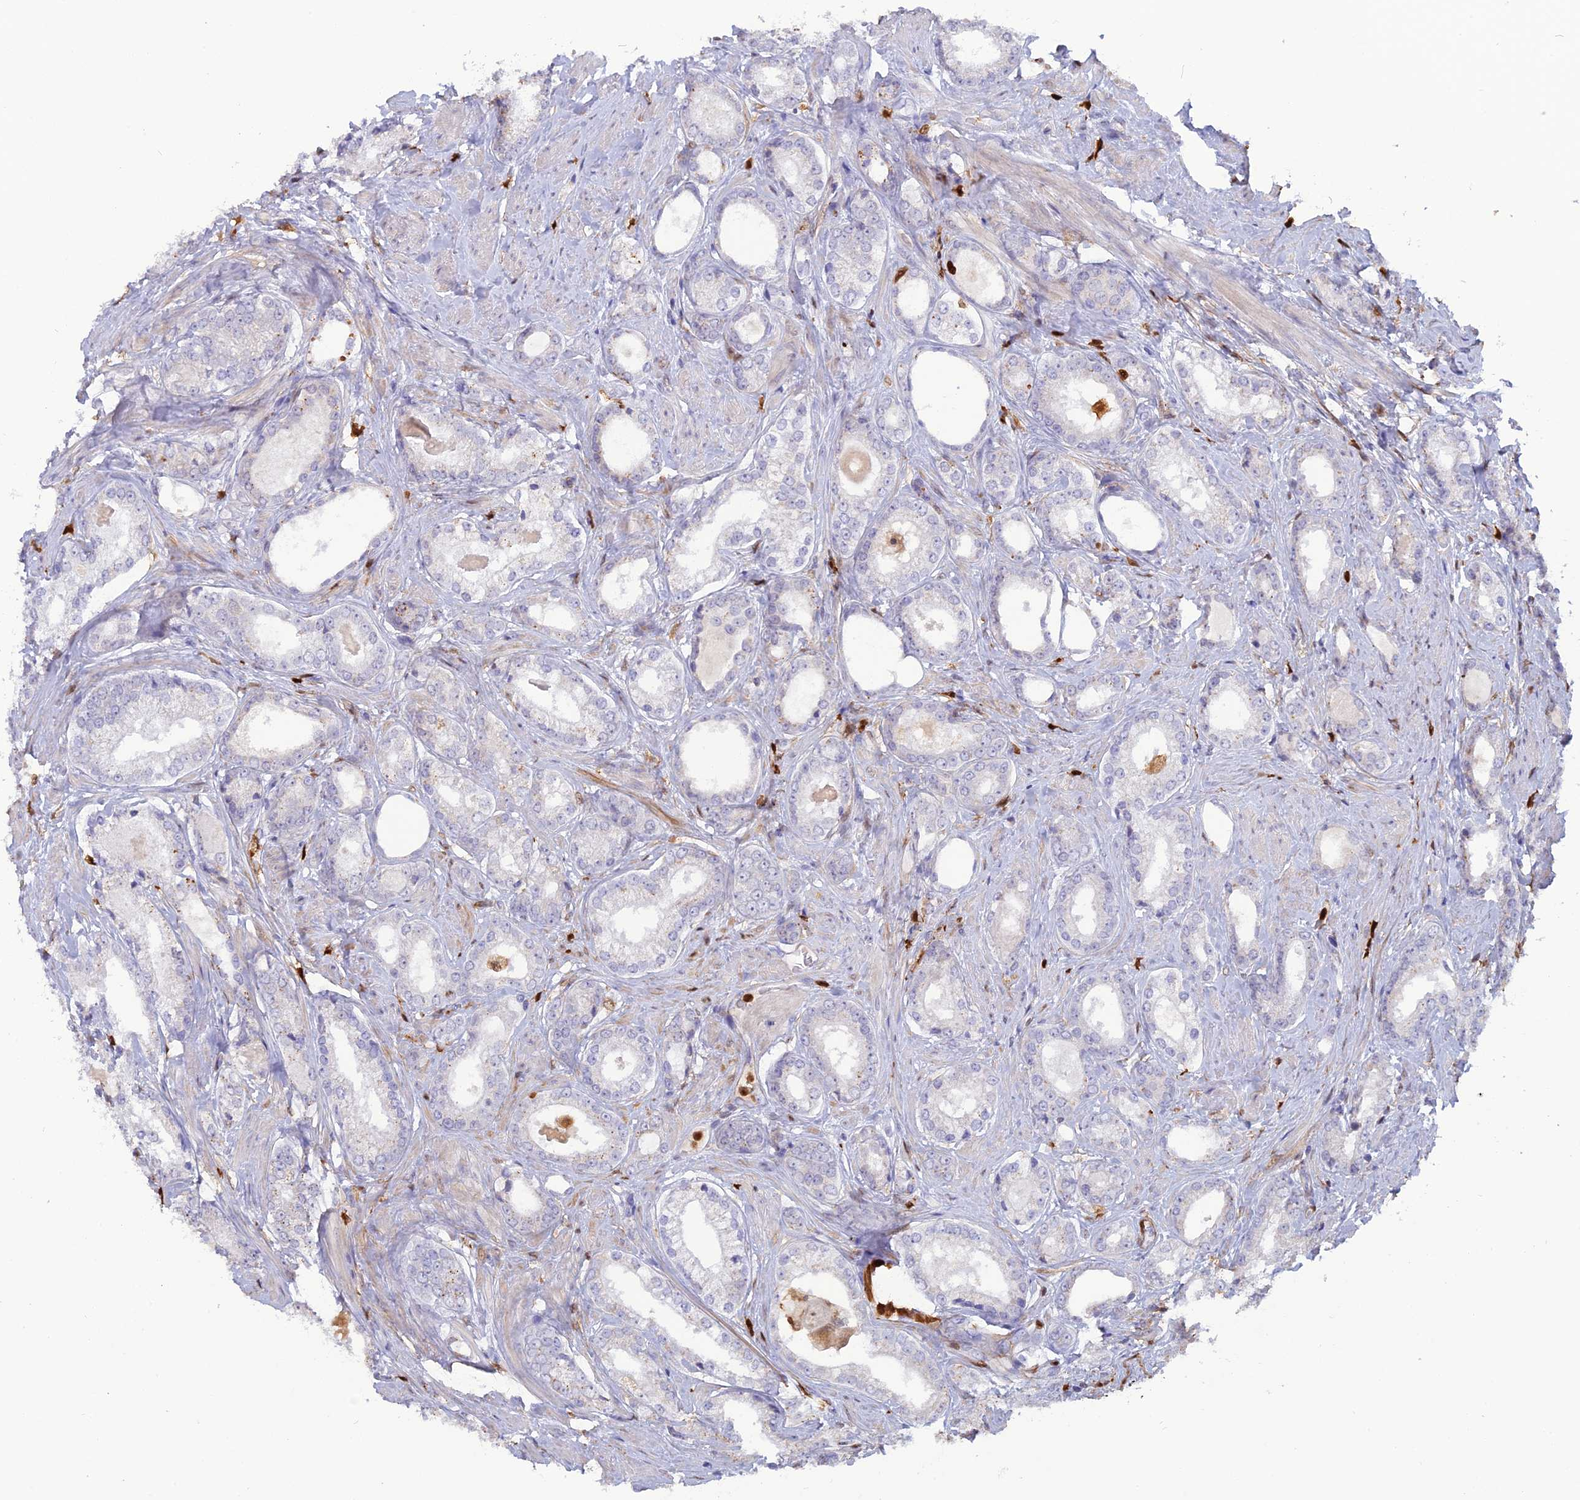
{"staining": {"intensity": "negative", "quantity": "none", "location": "none"}, "tissue": "prostate cancer", "cell_type": "Tumor cells", "image_type": "cancer", "snomed": [{"axis": "morphology", "description": "Adenocarcinoma, Low grade"}, {"axis": "topography", "description": "Prostate"}], "caption": "Tumor cells are negative for brown protein staining in prostate adenocarcinoma (low-grade).", "gene": "PGBD4", "patient": {"sex": "male", "age": 68}}